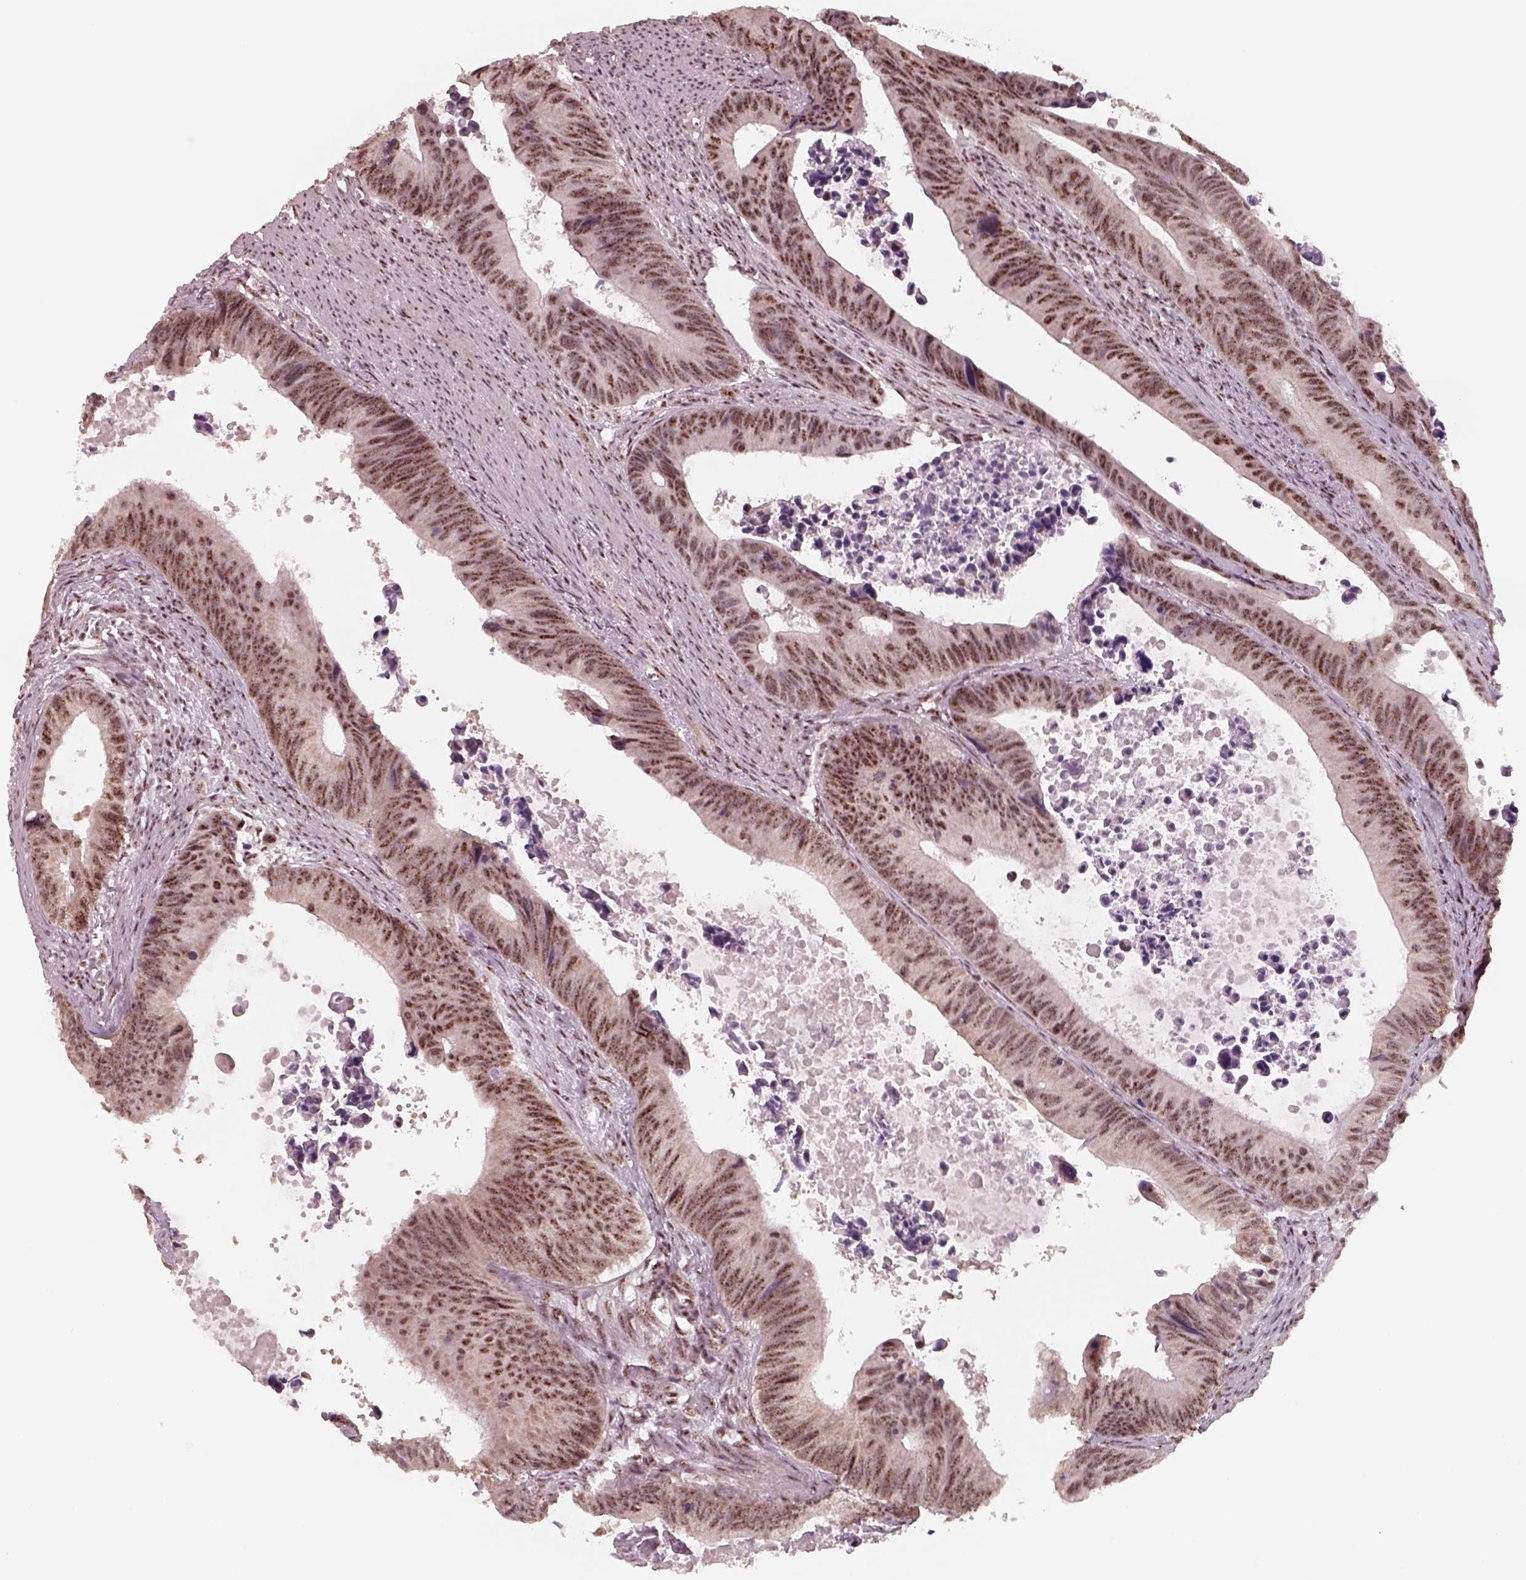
{"staining": {"intensity": "moderate", "quantity": ">75%", "location": "nuclear"}, "tissue": "colorectal cancer", "cell_type": "Tumor cells", "image_type": "cancer", "snomed": [{"axis": "morphology", "description": "Adenocarcinoma, NOS"}, {"axis": "topography", "description": "Colon"}], "caption": "A brown stain highlights moderate nuclear staining of a protein in colorectal cancer (adenocarcinoma) tumor cells.", "gene": "ATXN7L3", "patient": {"sex": "female", "age": 87}}